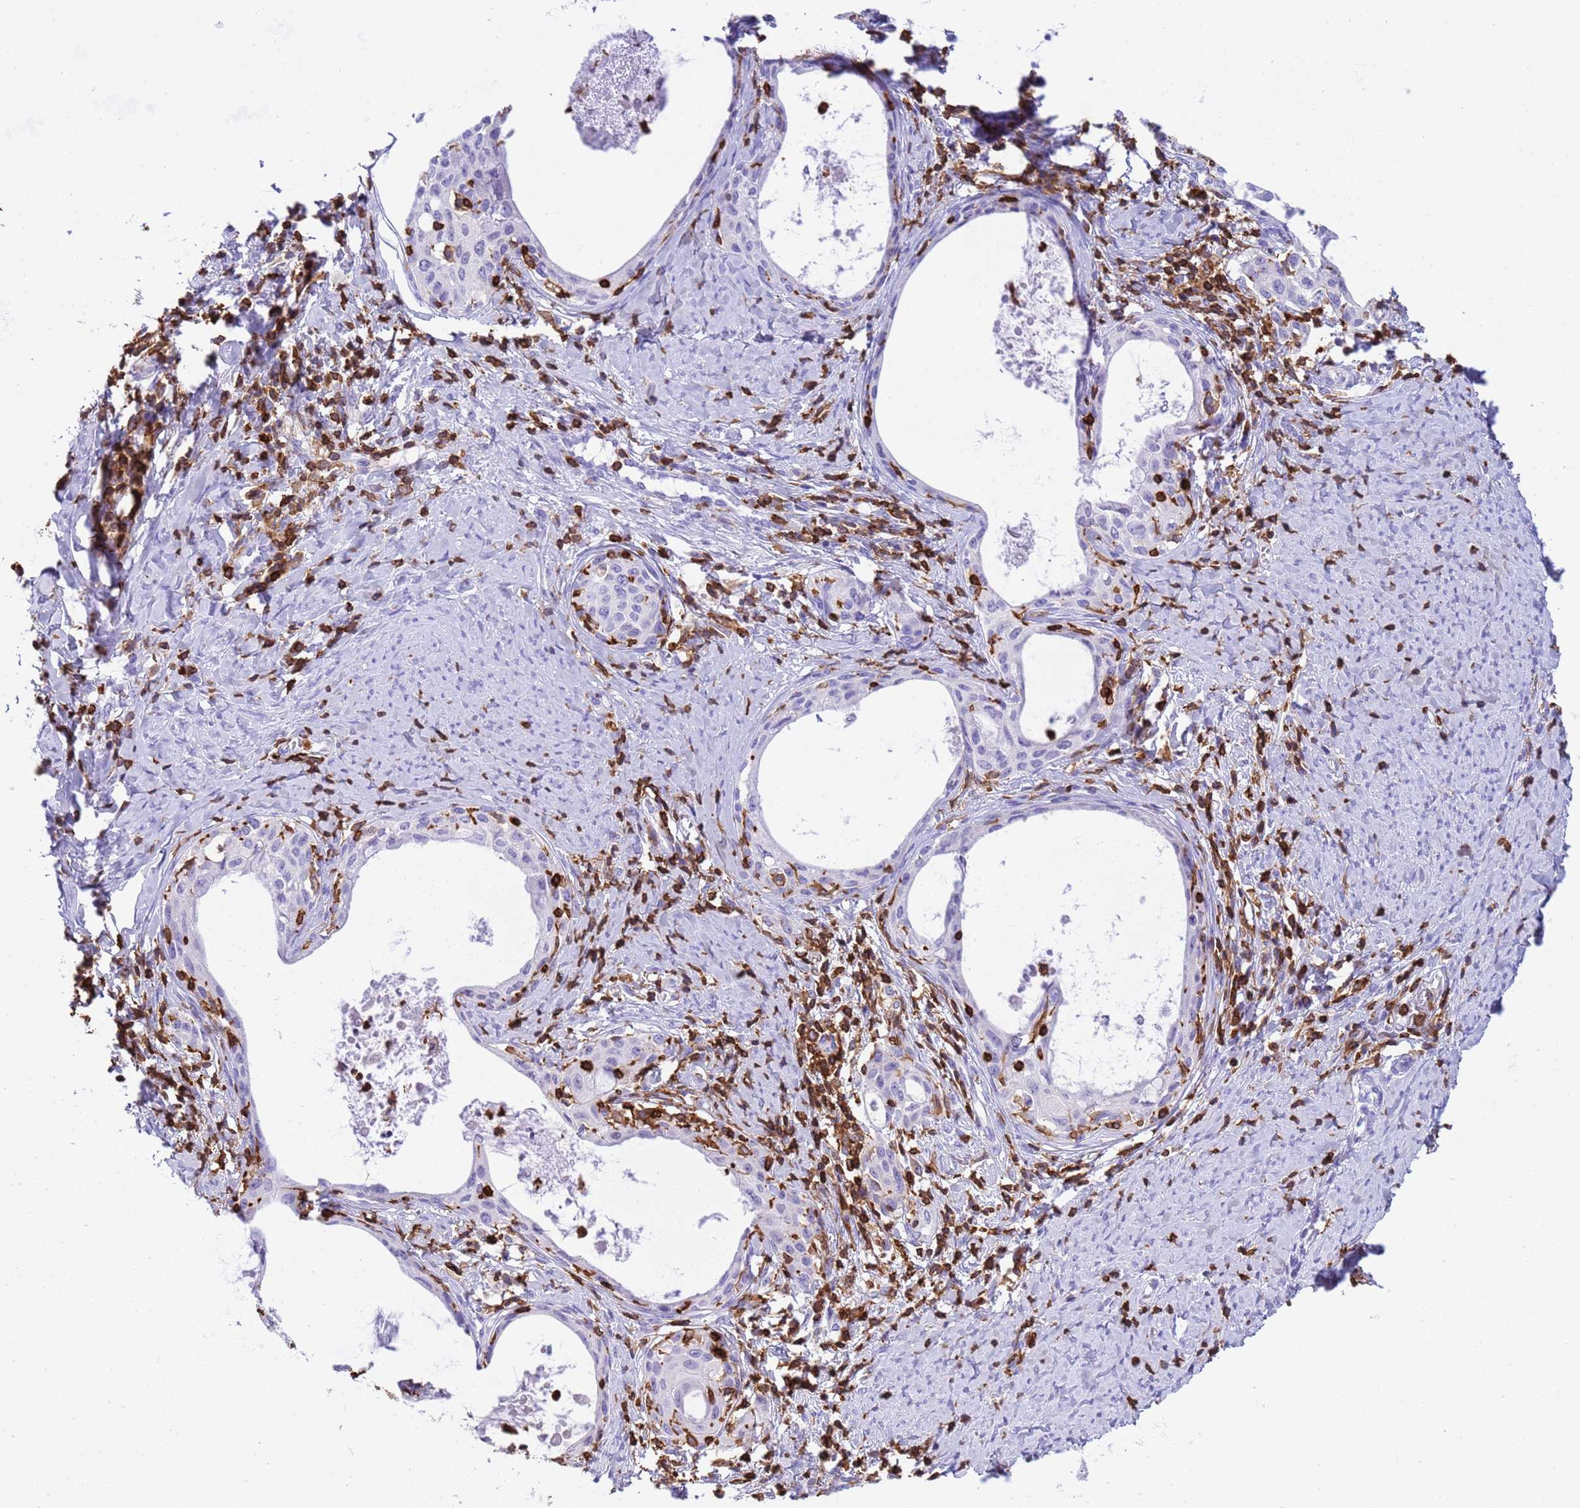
{"staining": {"intensity": "negative", "quantity": "none", "location": "none"}, "tissue": "cervical cancer", "cell_type": "Tumor cells", "image_type": "cancer", "snomed": [{"axis": "morphology", "description": "Squamous cell carcinoma, NOS"}, {"axis": "morphology", "description": "Adenocarcinoma, NOS"}, {"axis": "topography", "description": "Cervix"}], "caption": "Image shows no protein staining in tumor cells of cervical cancer (squamous cell carcinoma) tissue.", "gene": "IRF5", "patient": {"sex": "female", "age": 52}}